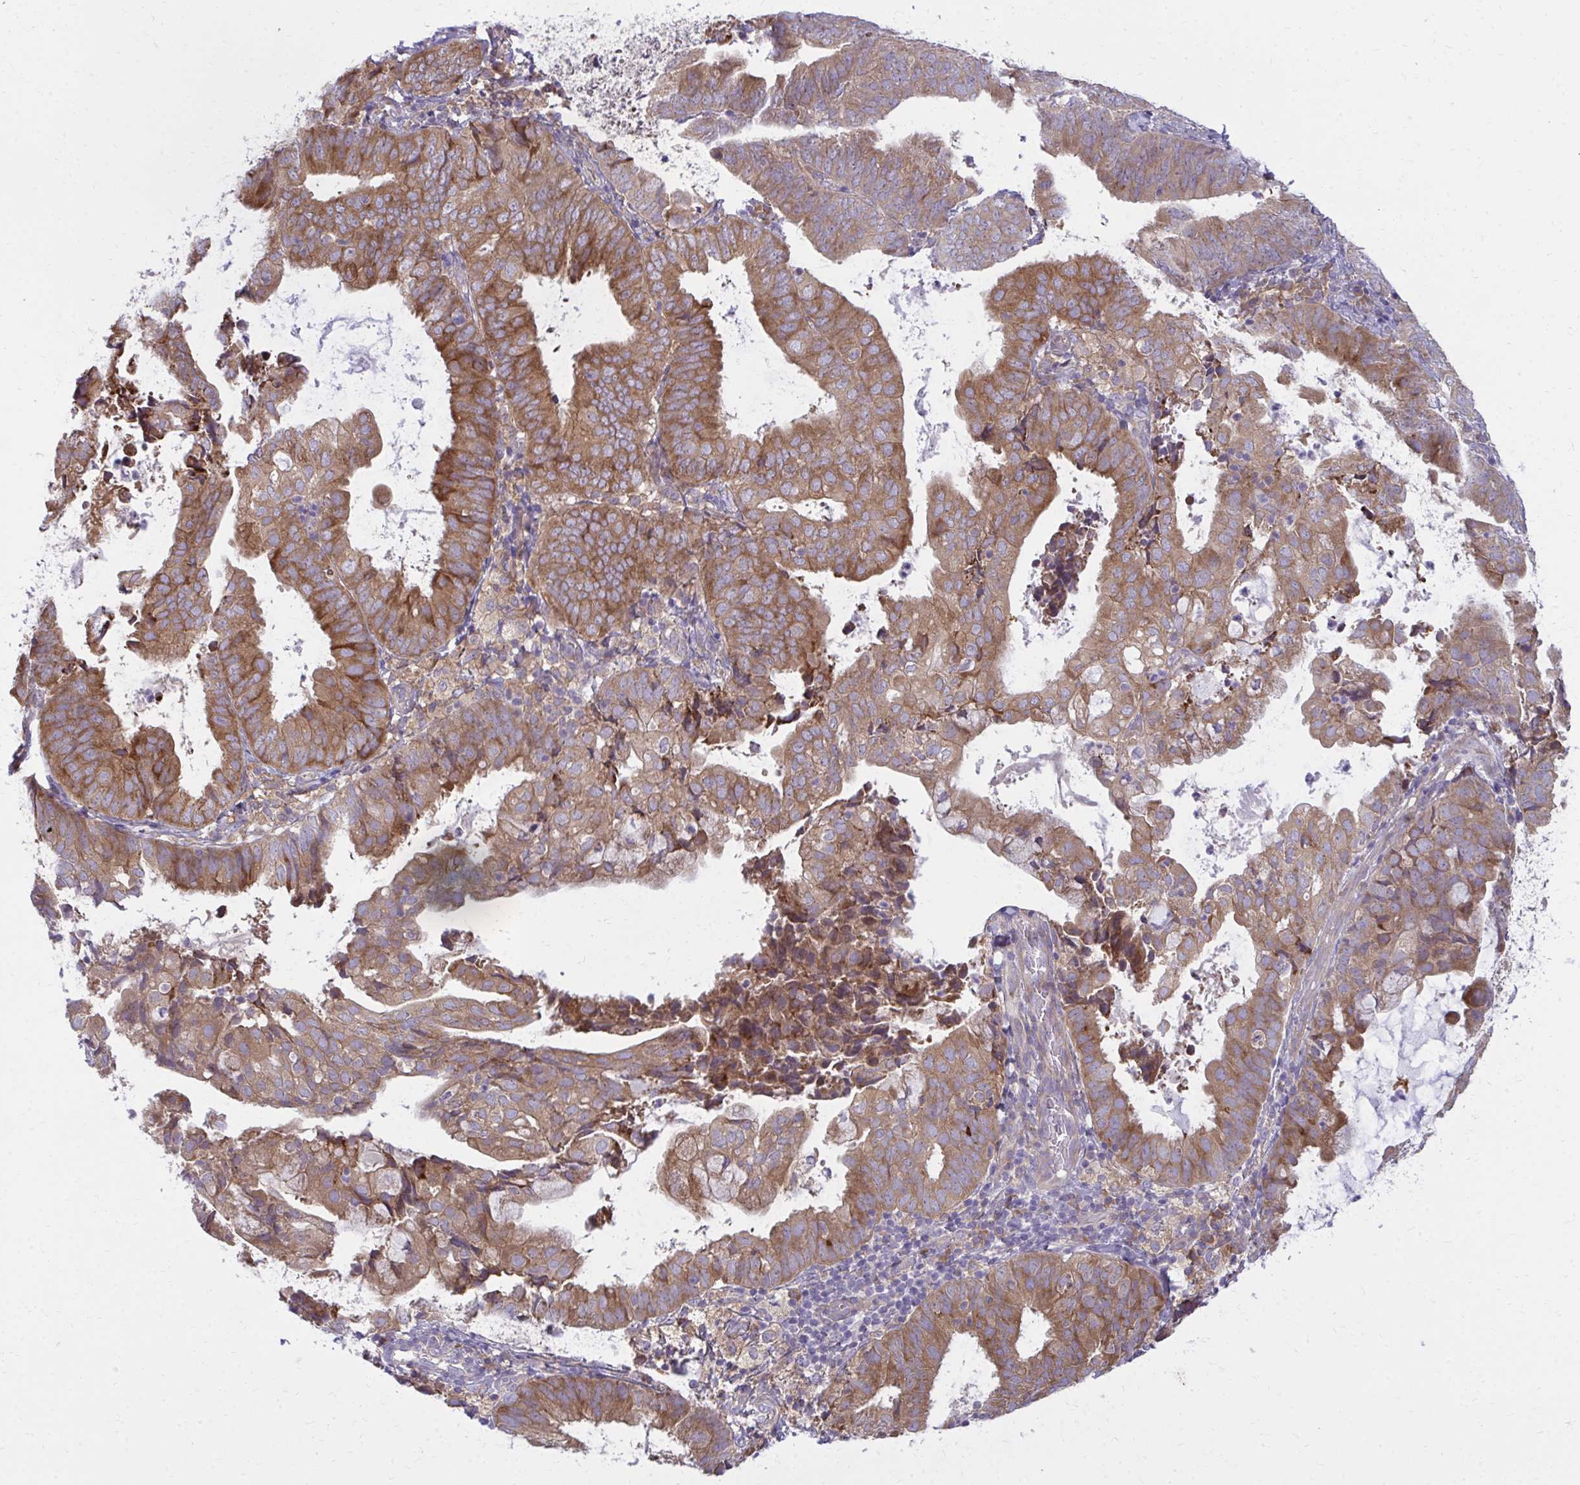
{"staining": {"intensity": "moderate", "quantity": ">75%", "location": "cytoplasmic/membranous"}, "tissue": "endometrial cancer", "cell_type": "Tumor cells", "image_type": "cancer", "snomed": [{"axis": "morphology", "description": "Adenocarcinoma, NOS"}, {"axis": "topography", "description": "Endometrium"}], "caption": "Approximately >75% of tumor cells in endometrial cancer (adenocarcinoma) exhibit moderate cytoplasmic/membranous protein positivity as visualized by brown immunohistochemical staining.", "gene": "CEMP1", "patient": {"sex": "female", "age": 80}}